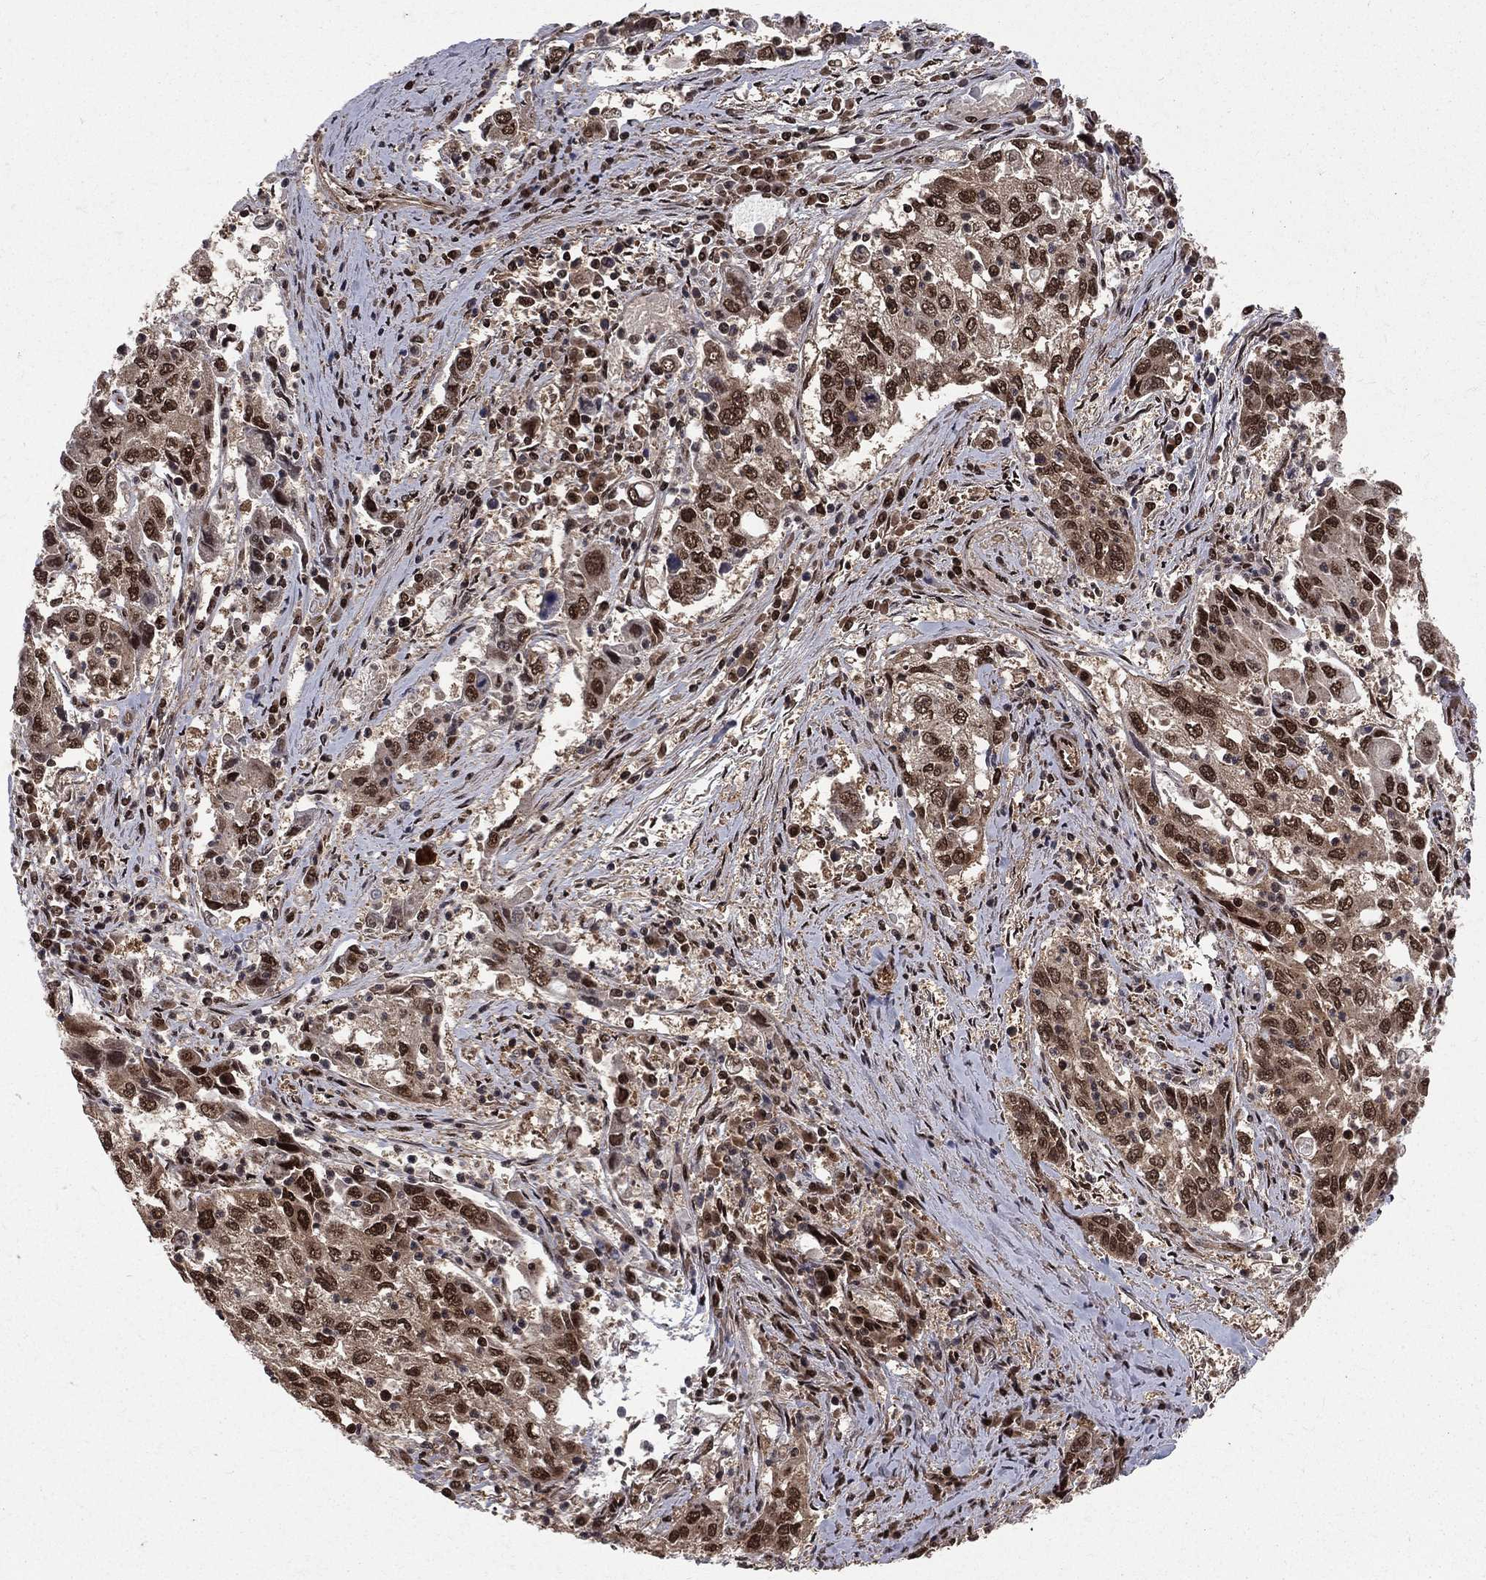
{"staining": {"intensity": "moderate", "quantity": ">75%", "location": "nuclear"}, "tissue": "cervical cancer", "cell_type": "Tumor cells", "image_type": "cancer", "snomed": [{"axis": "morphology", "description": "Squamous cell carcinoma, NOS"}, {"axis": "topography", "description": "Cervix"}], "caption": "Immunohistochemistry (IHC) photomicrograph of human cervical cancer stained for a protein (brown), which exhibits medium levels of moderate nuclear staining in approximately >75% of tumor cells.", "gene": "COPS4", "patient": {"sex": "female", "age": 36}}